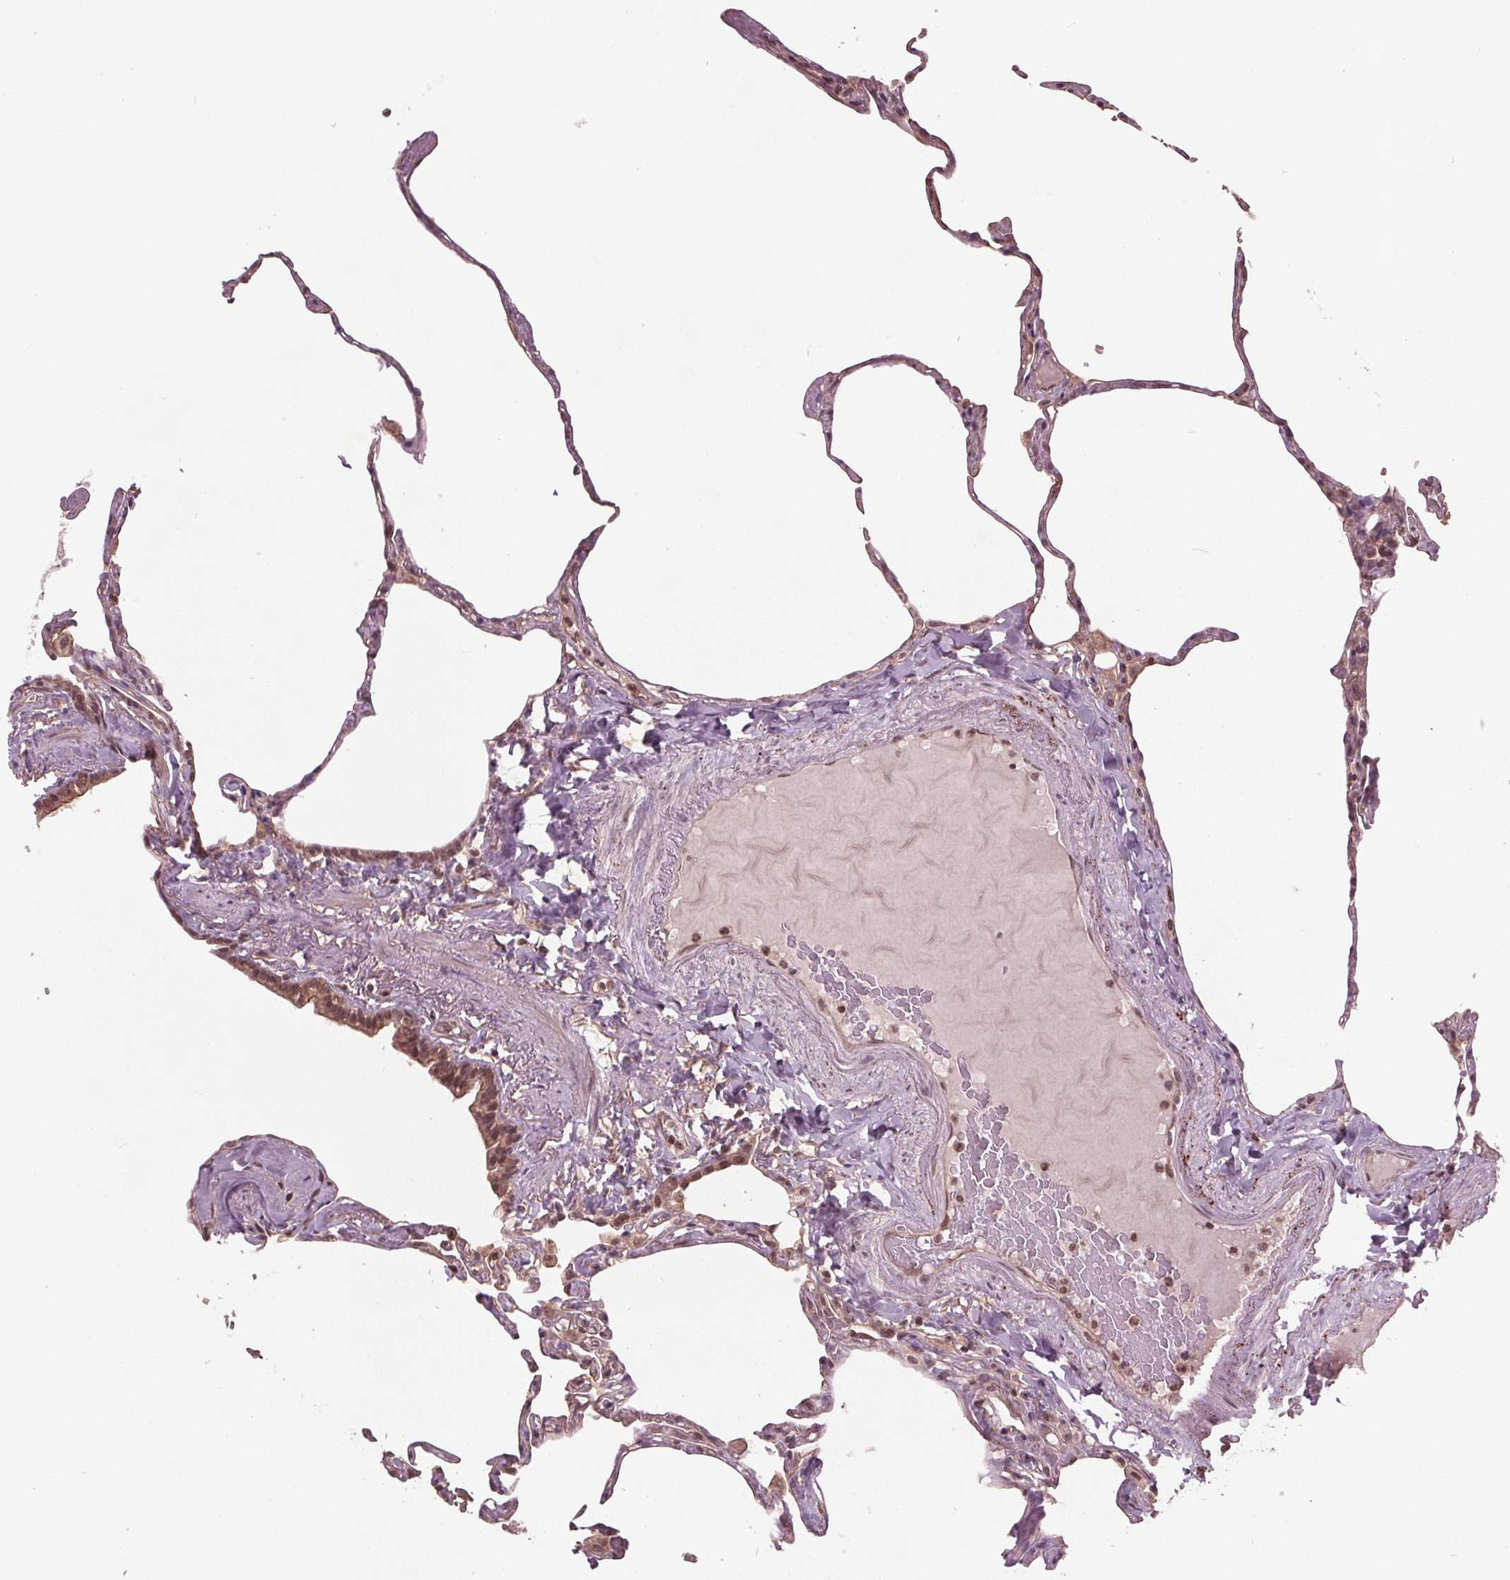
{"staining": {"intensity": "negative", "quantity": "none", "location": "none"}, "tissue": "lung", "cell_type": "Alveolar cells", "image_type": "normal", "snomed": [{"axis": "morphology", "description": "Normal tissue, NOS"}, {"axis": "topography", "description": "Lung"}], "caption": "Immunohistochemical staining of benign human lung demonstrates no significant expression in alveolar cells. Nuclei are stained in blue.", "gene": "BTBD1", "patient": {"sex": "male", "age": 65}}